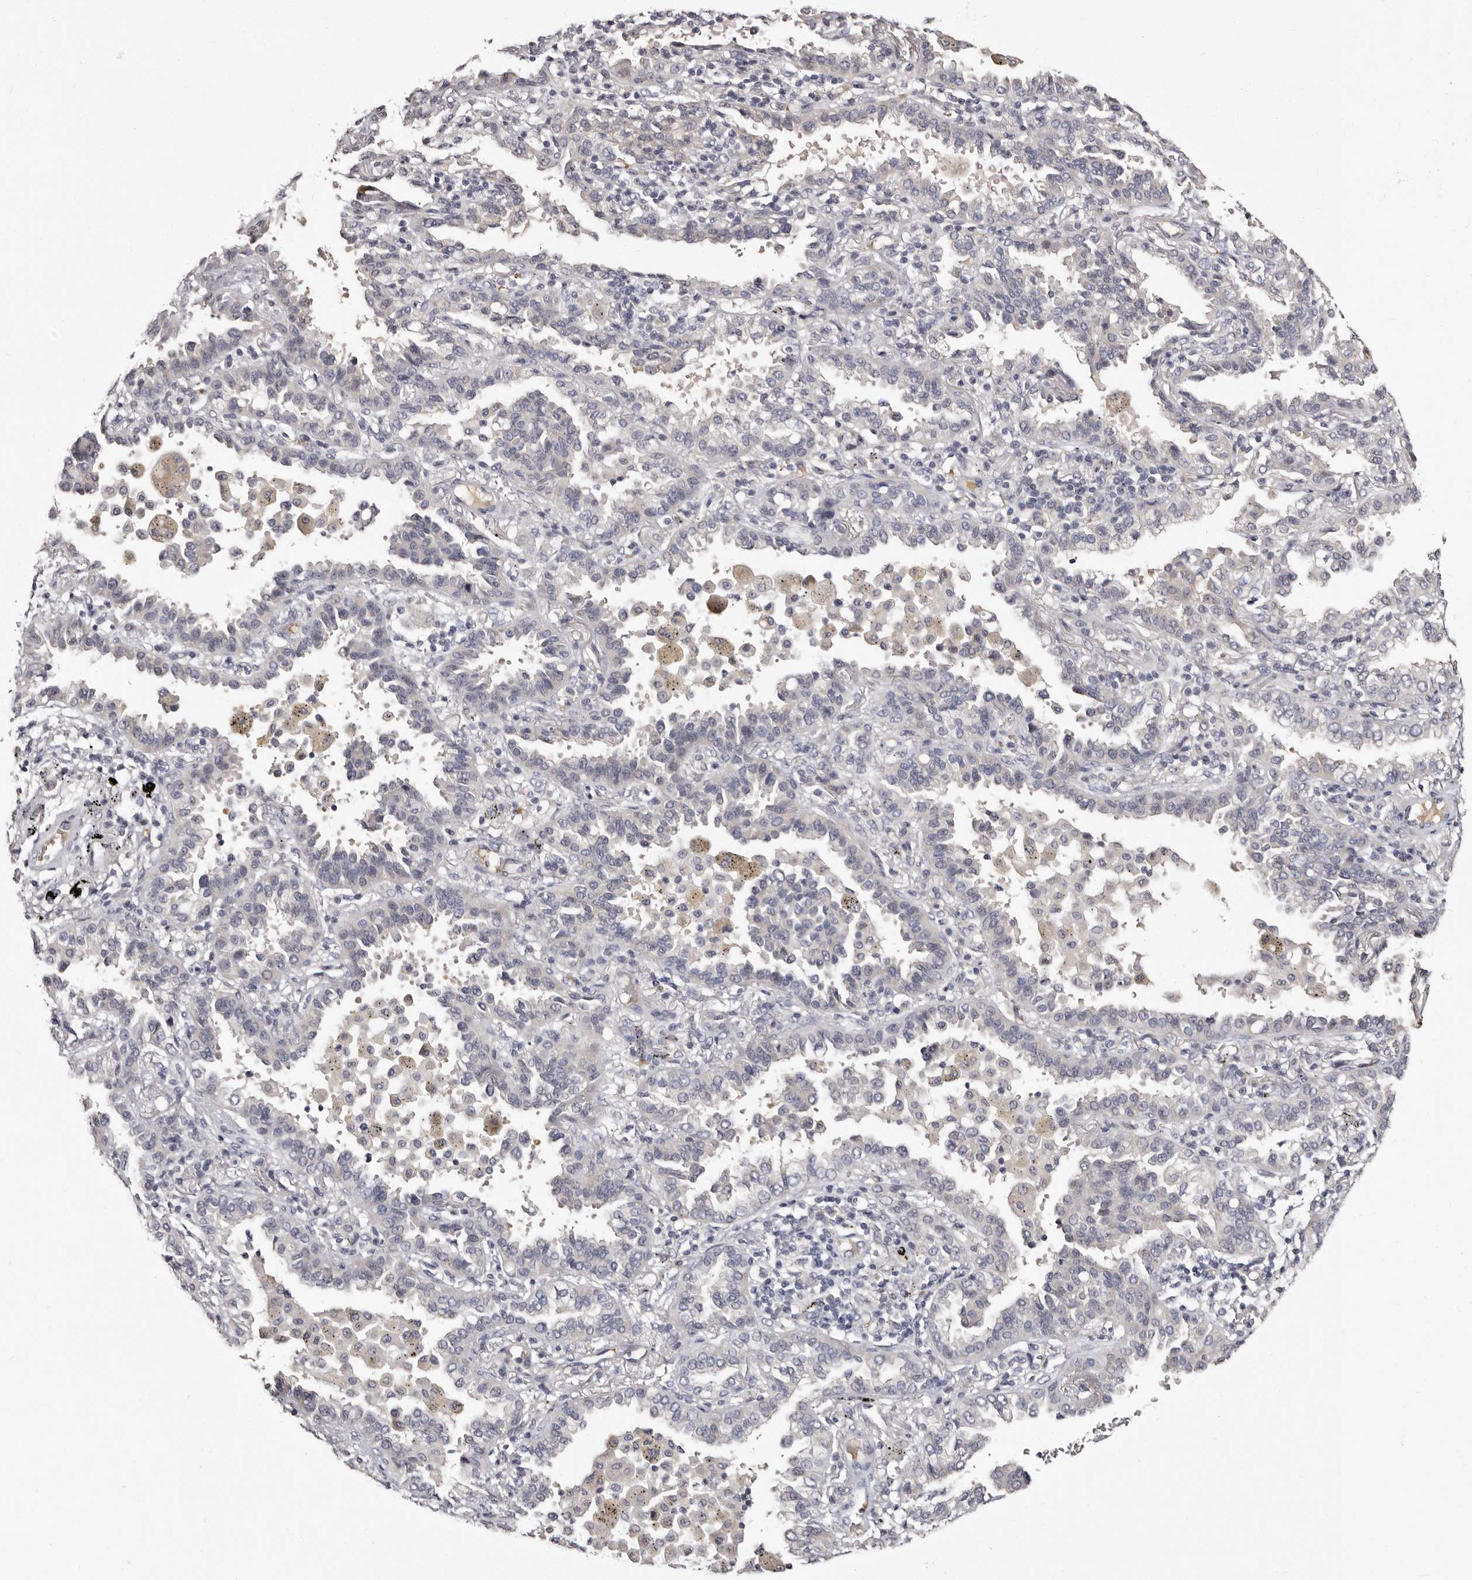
{"staining": {"intensity": "negative", "quantity": "none", "location": "none"}, "tissue": "lung cancer", "cell_type": "Tumor cells", "image_type": "cancer", "snomed": [{"axis": "morphology", "description": "Normal tissue, NOS"}, {"axis": "morphology", "description": "Adenocarcinoma, NOS"}, {"axis": "topography", "description": "Lung"}], "caption": "This is a photomicrograph of immunohistochemistry (IHC) staining of lung cancer, which shows no positivity in tumor cells.", "gene": "BPGM", "patient": {"sex": "male", "age": 59}}